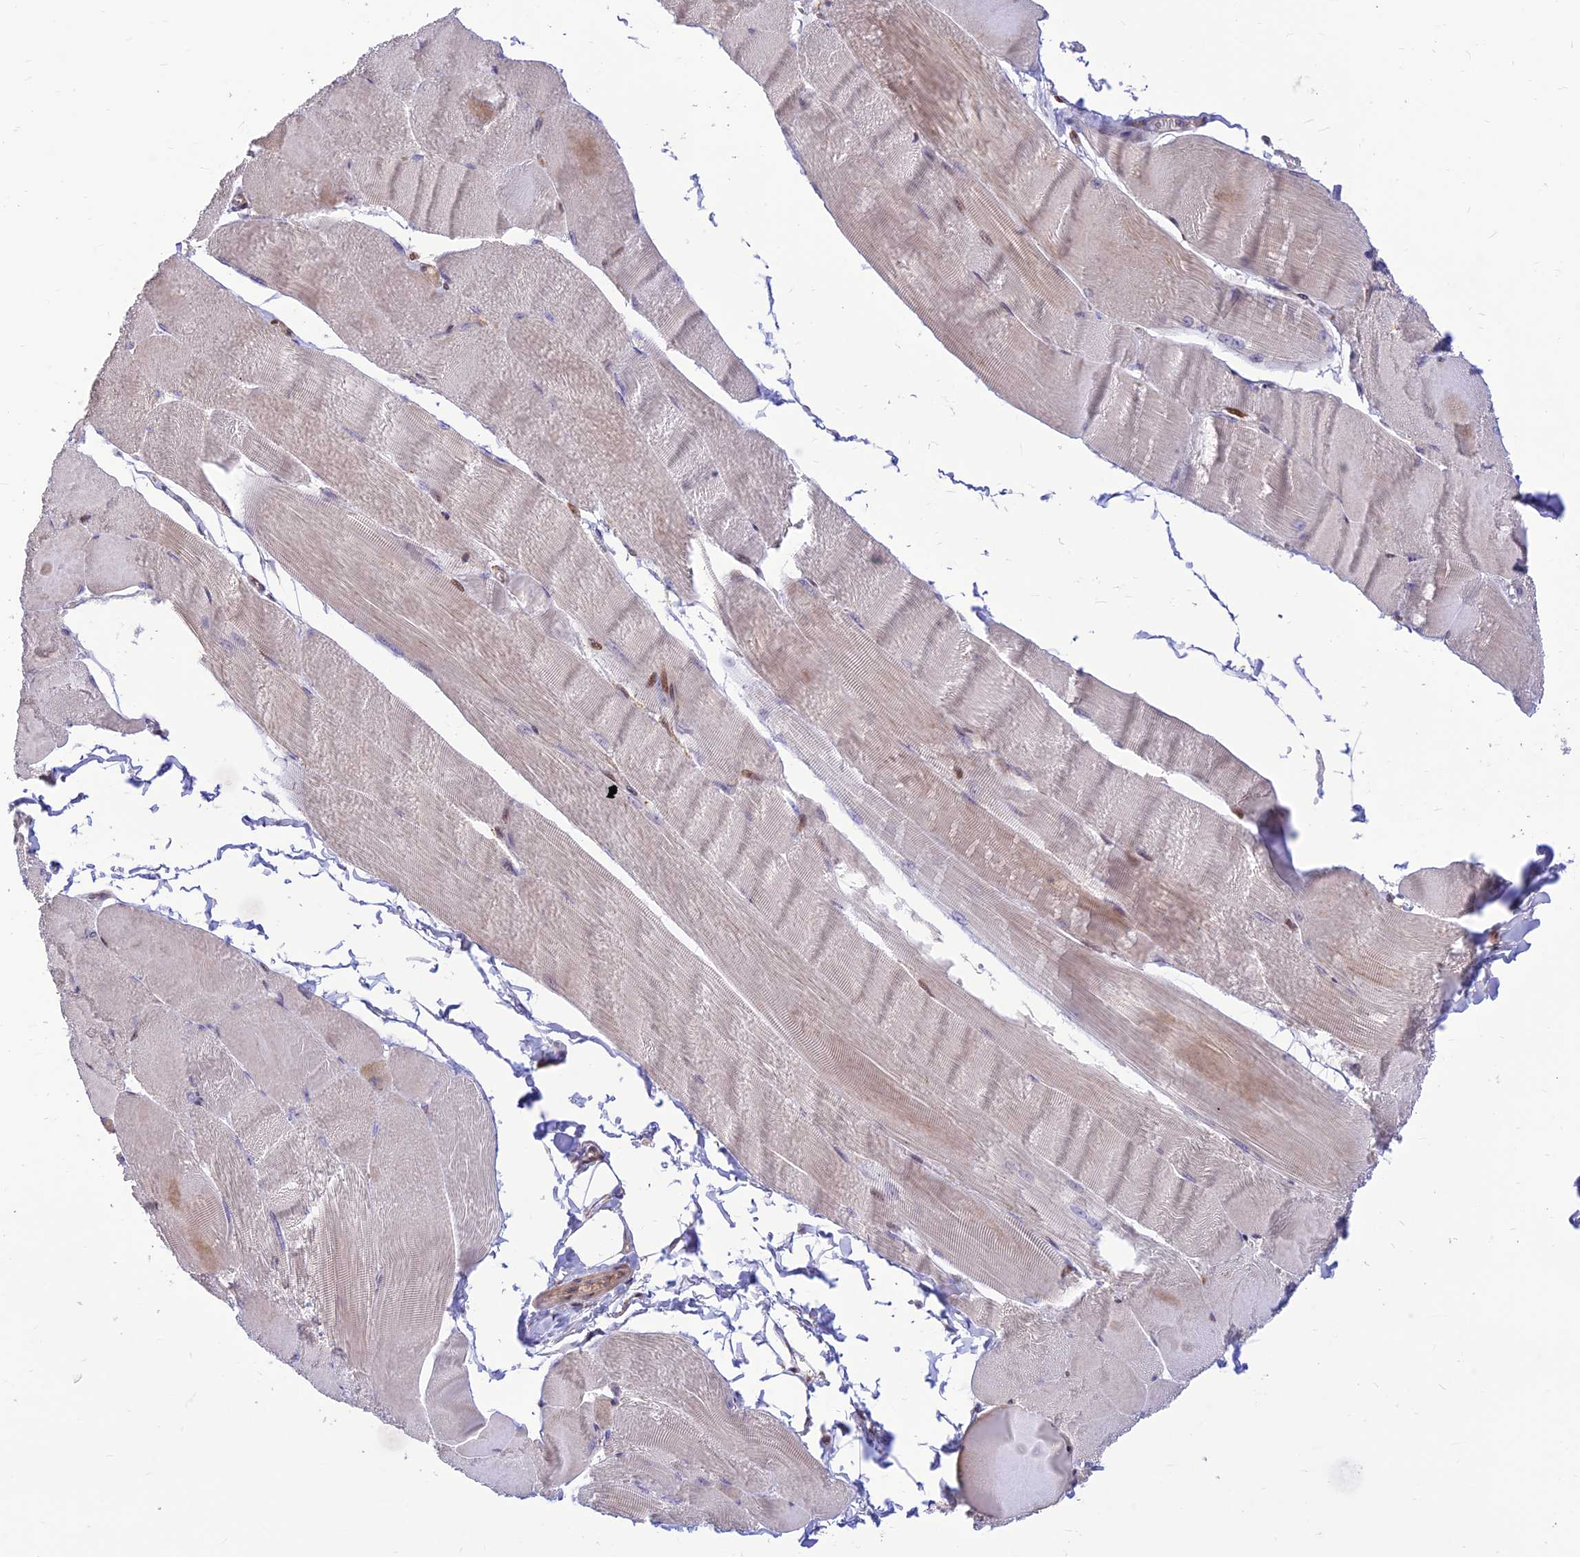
{"staining": {"intensity": "weak", "quantity": "25%-75%", "location": "cytoplasmic/membranous"}, "tissue": "skeletal muscle", "cell_type": "Myocytes", "image_type": "normal", "snomed": [{"axis": "morphology", "description": "Normal tissue, NOS"}, {"axis": "morphology", "description": "Basal cell carcinoma"}, {"axis": "topography", "description": "Skeletal muscle"}], "caption": "An image of skeletal muscle stained for a protein displays weak cytoplasmic/membranous brown staining in myocytes.", "gene": "FAM186B", "patient": {"sex": "female", "age": 64}}